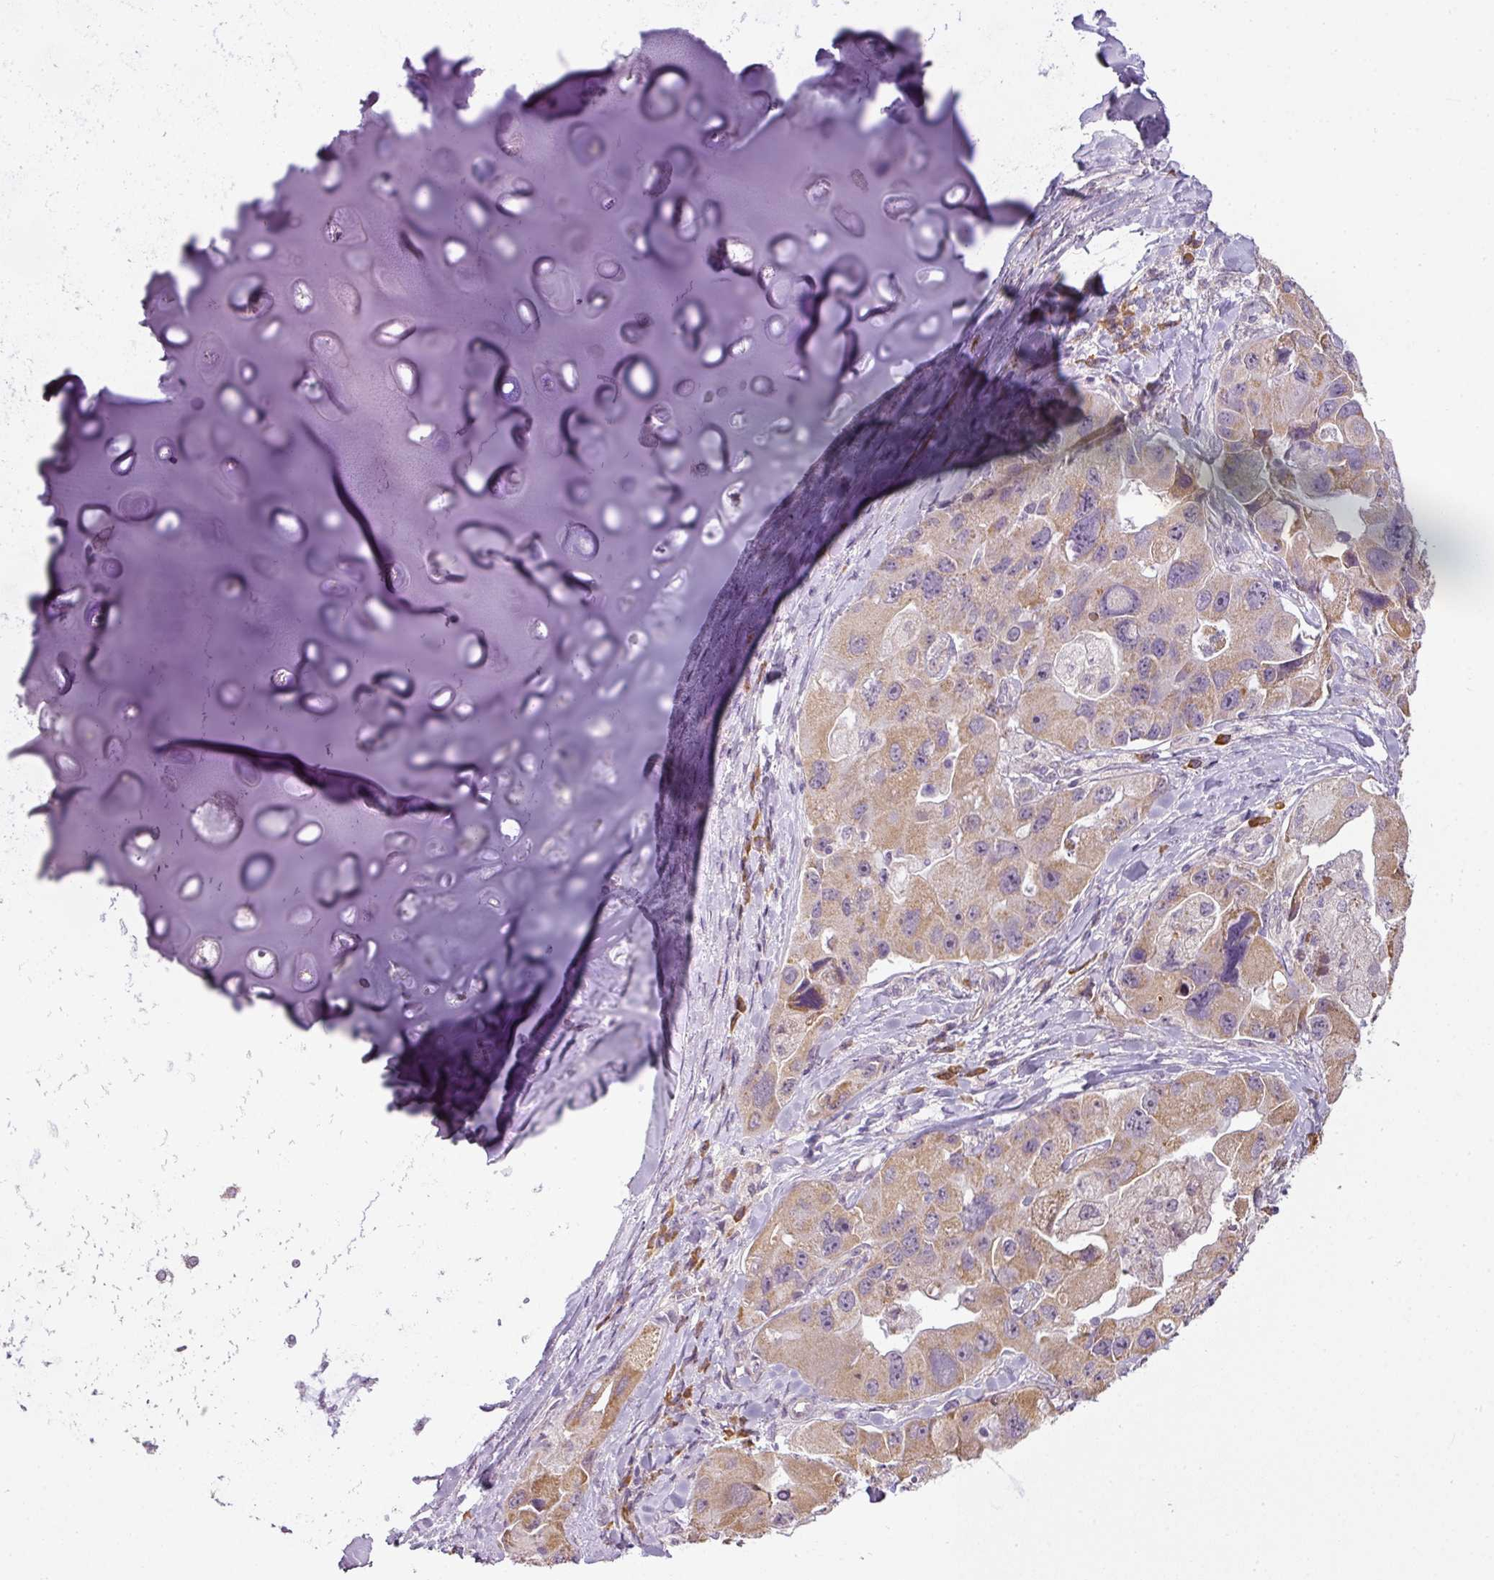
{"staining": {"intensity": "moderate", "quantity": "25%-75%", "location": "cytoplasmic/membranous"}, "tissue": "lung cancer", "cell_type": "Tumor cells", "image_type": "cancer", "snomed": [{"axis": "morphology", "description": "Adenocarcinoma, NOS"}, {"axis": "topography", "description": "Lung"}], "caption": "There is medium levels of moderate cytoplasmic/membranous positivity in tumor cells of lung adenocarcinoma, as demonstrated by immunohistochemical staining (brown color).", "gene": "LY75", "patient": {"sex": "female", "age": 54}}